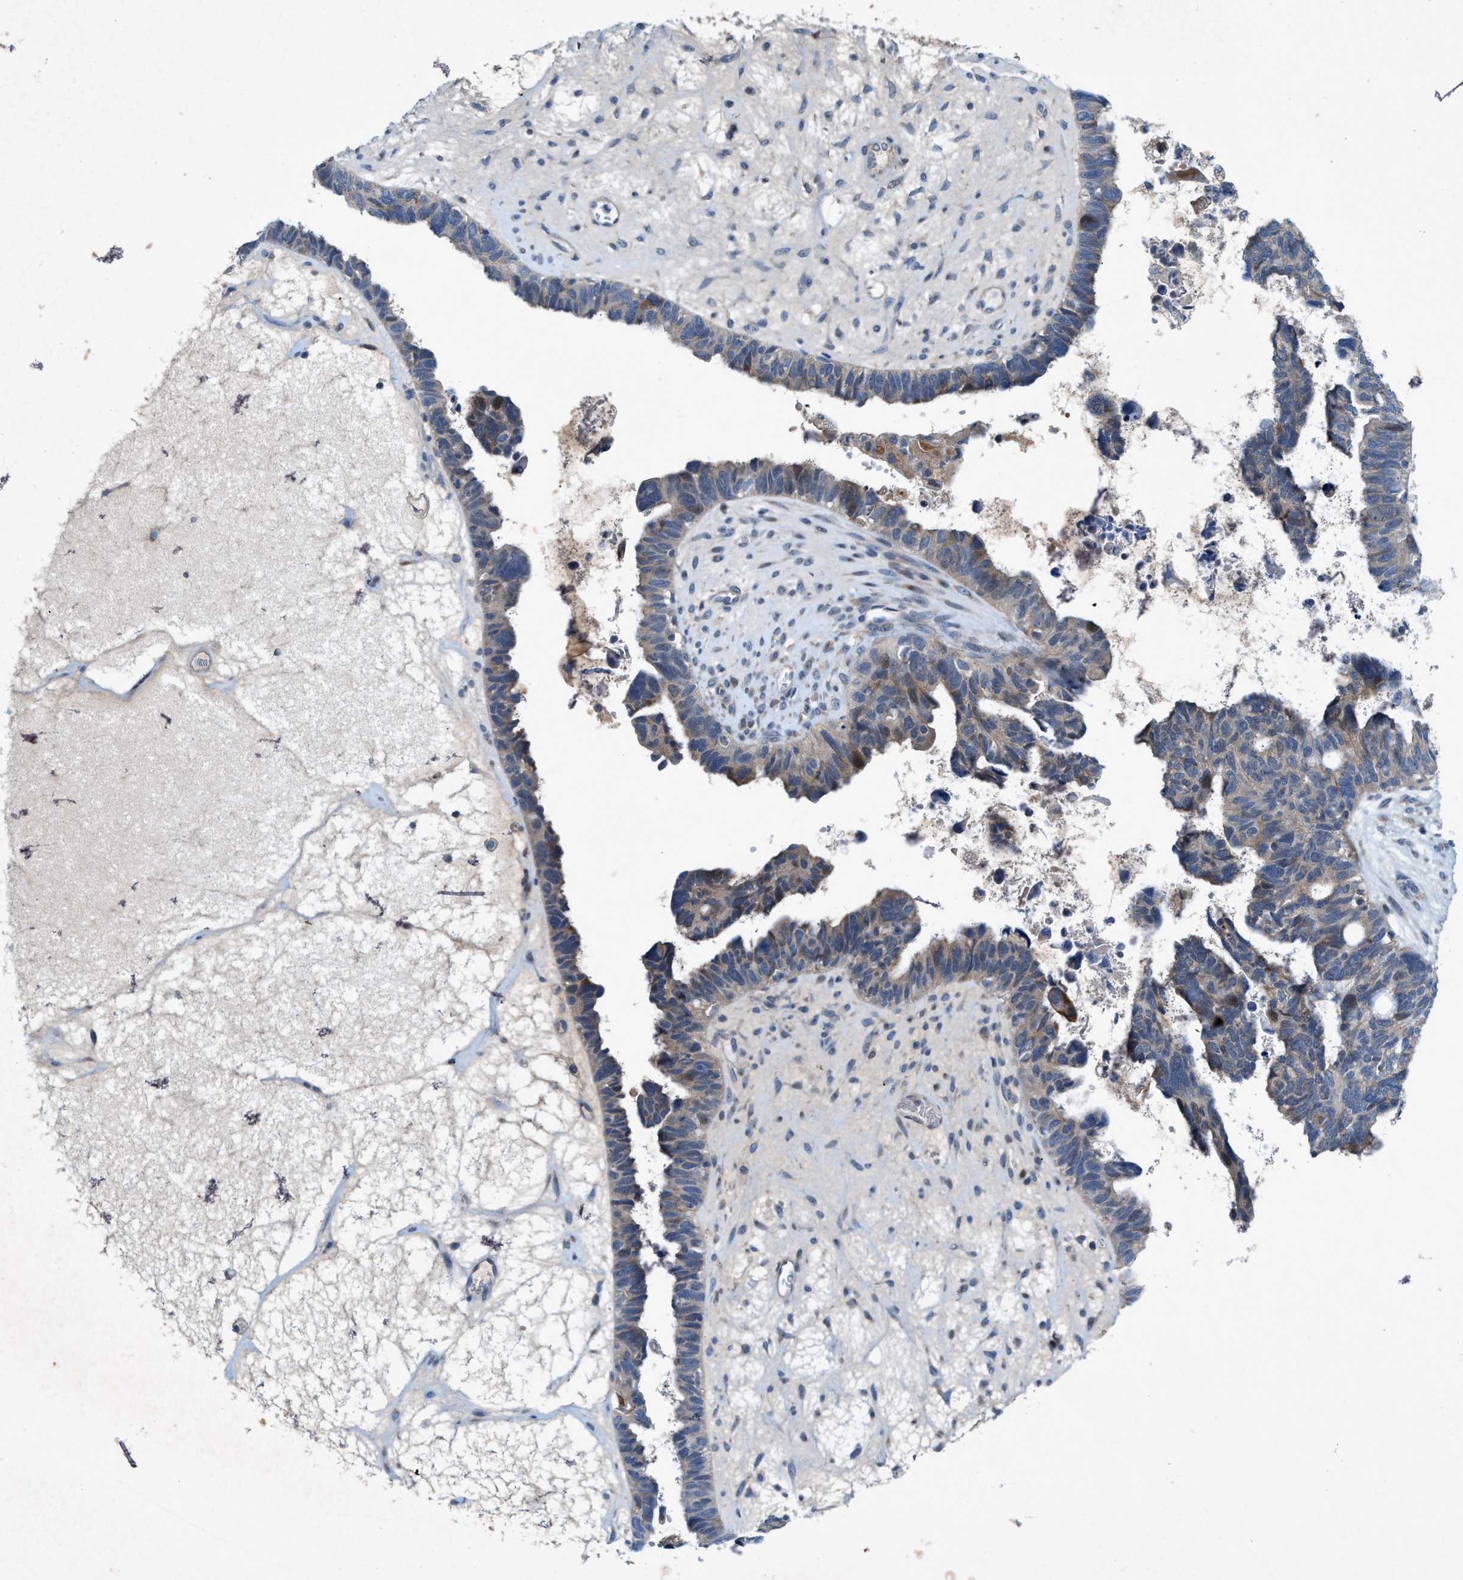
{"staining": {"intensity": "weak", "quantity": "<25%", "location": "cytoplasmic/membranous"}, "tissue": "ovarian cancer", "cell_type": "Tumor cells", "image_type": "cancer", "snomed": [{"axis": "morphology", "description": "Cystadenocarcinoma, serous, NOS"}, {"axis": "topography", "description": "Ovary"}], "caption": "There is no significant positivity in tumor cells of ovarian serous cystadenocarcinoma. (DAB (3,3'-diaminobenzidine) immunohistochemistry (IHC) with hematoxylin counter stain).", "gene": "URGCP", "patient": {"sex": "female", "age": 79}}